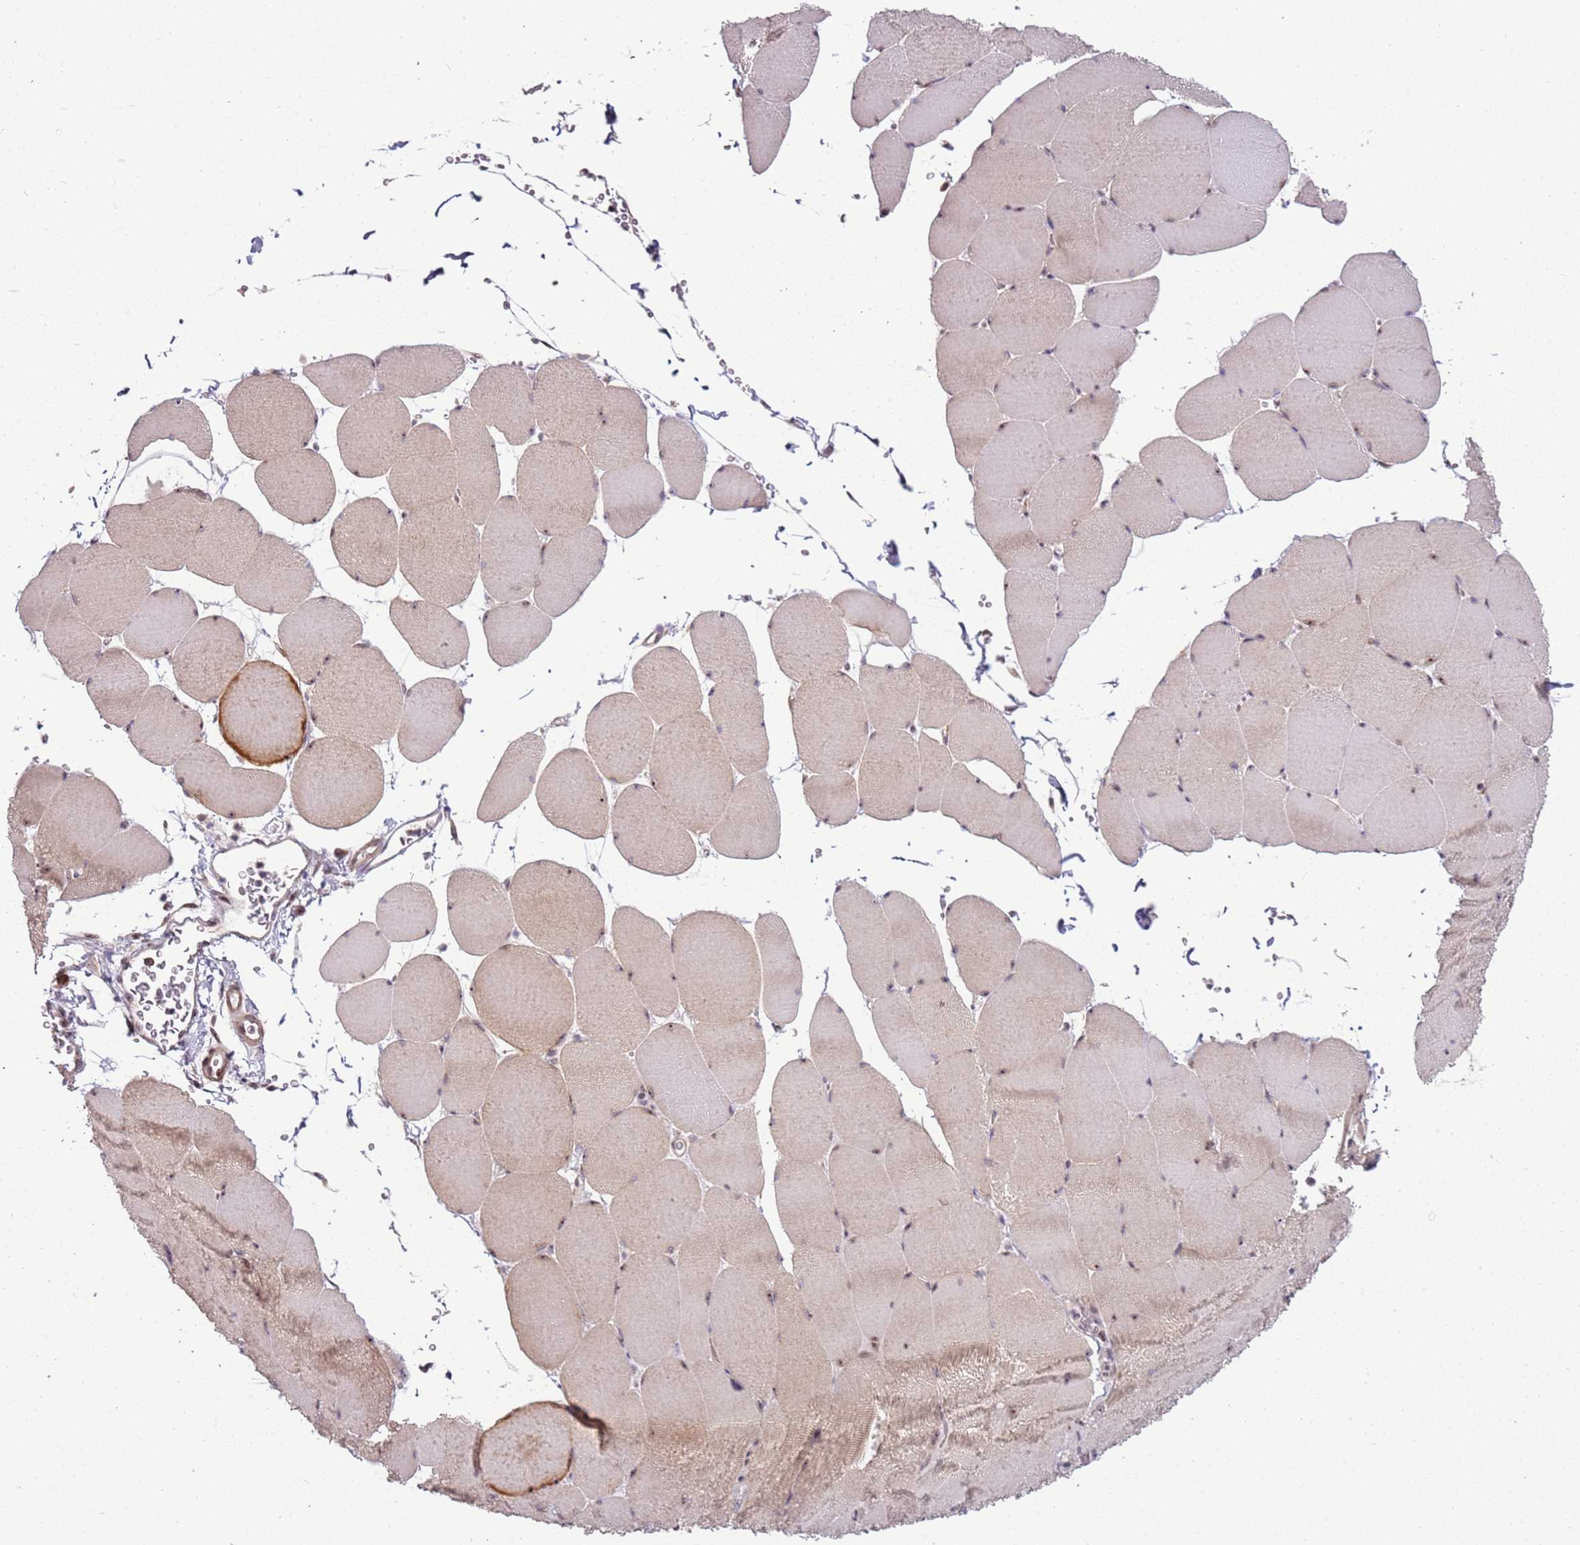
{"staining": {"intensity": "weak", "quantity": ">75%", "location": "cytoplasmic/membranous"}, "tissue": "skeletal muscle", "cell_type": "Myocytes", "image_type": "normal", "snomed": [{"axis": "morphology", "description": "Normal tissue, NOS"}, {"axis": "topography", "description": "Skeletal muscle"}, {"axis": "topography", "description": "Head-Neck"}], "caption": "Weak cytoplasmic/membranous expression is appreciated in about >75% of myocytes in normal skeletal muscle. (brown staining indicates protein expression, while blue staining denotes nuclei).", "gene": "UCMA", "patient": {"sex": "male", "age": 66}}